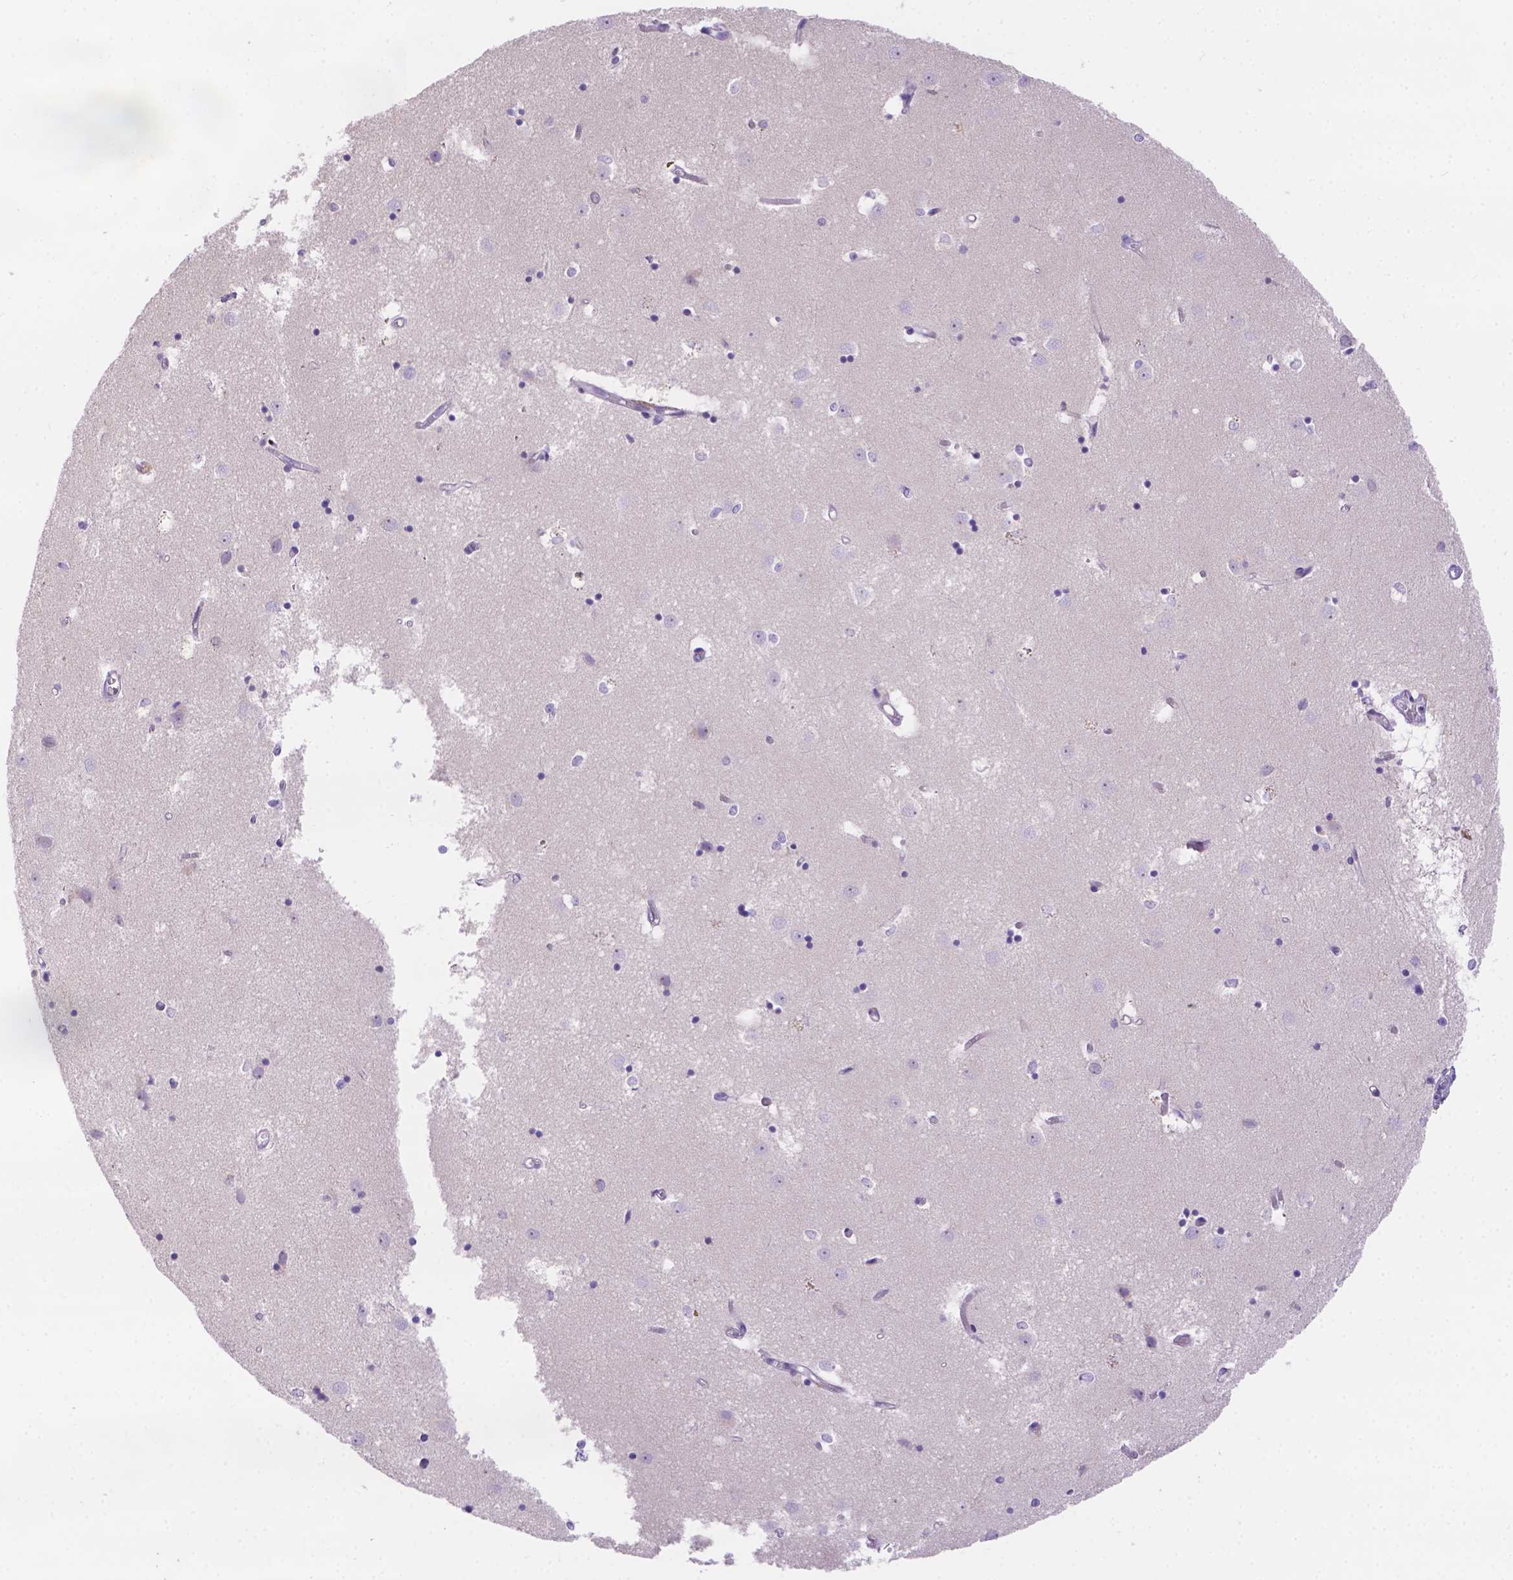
{"staining": {"intensity": "negative", "quantity": "none", "location": "none"}, "tissue": "caudate", "cell_type": "Glial cells", "image_type": "normal", "snomed": [{"axis": "morphology", "description": "Normal tissue, NOS"}, {"axis": "topography", "description": "Lateral ventricle wall"}], "caption": "The image exhibits no staining of glial cells in benign caudate. (DAB (3,3'-diaminobenzidine) IHC visualized using brightfield microscopy, high magnification).", "gene": "CD96", "patient": {"sex": "male", "age": 54}}